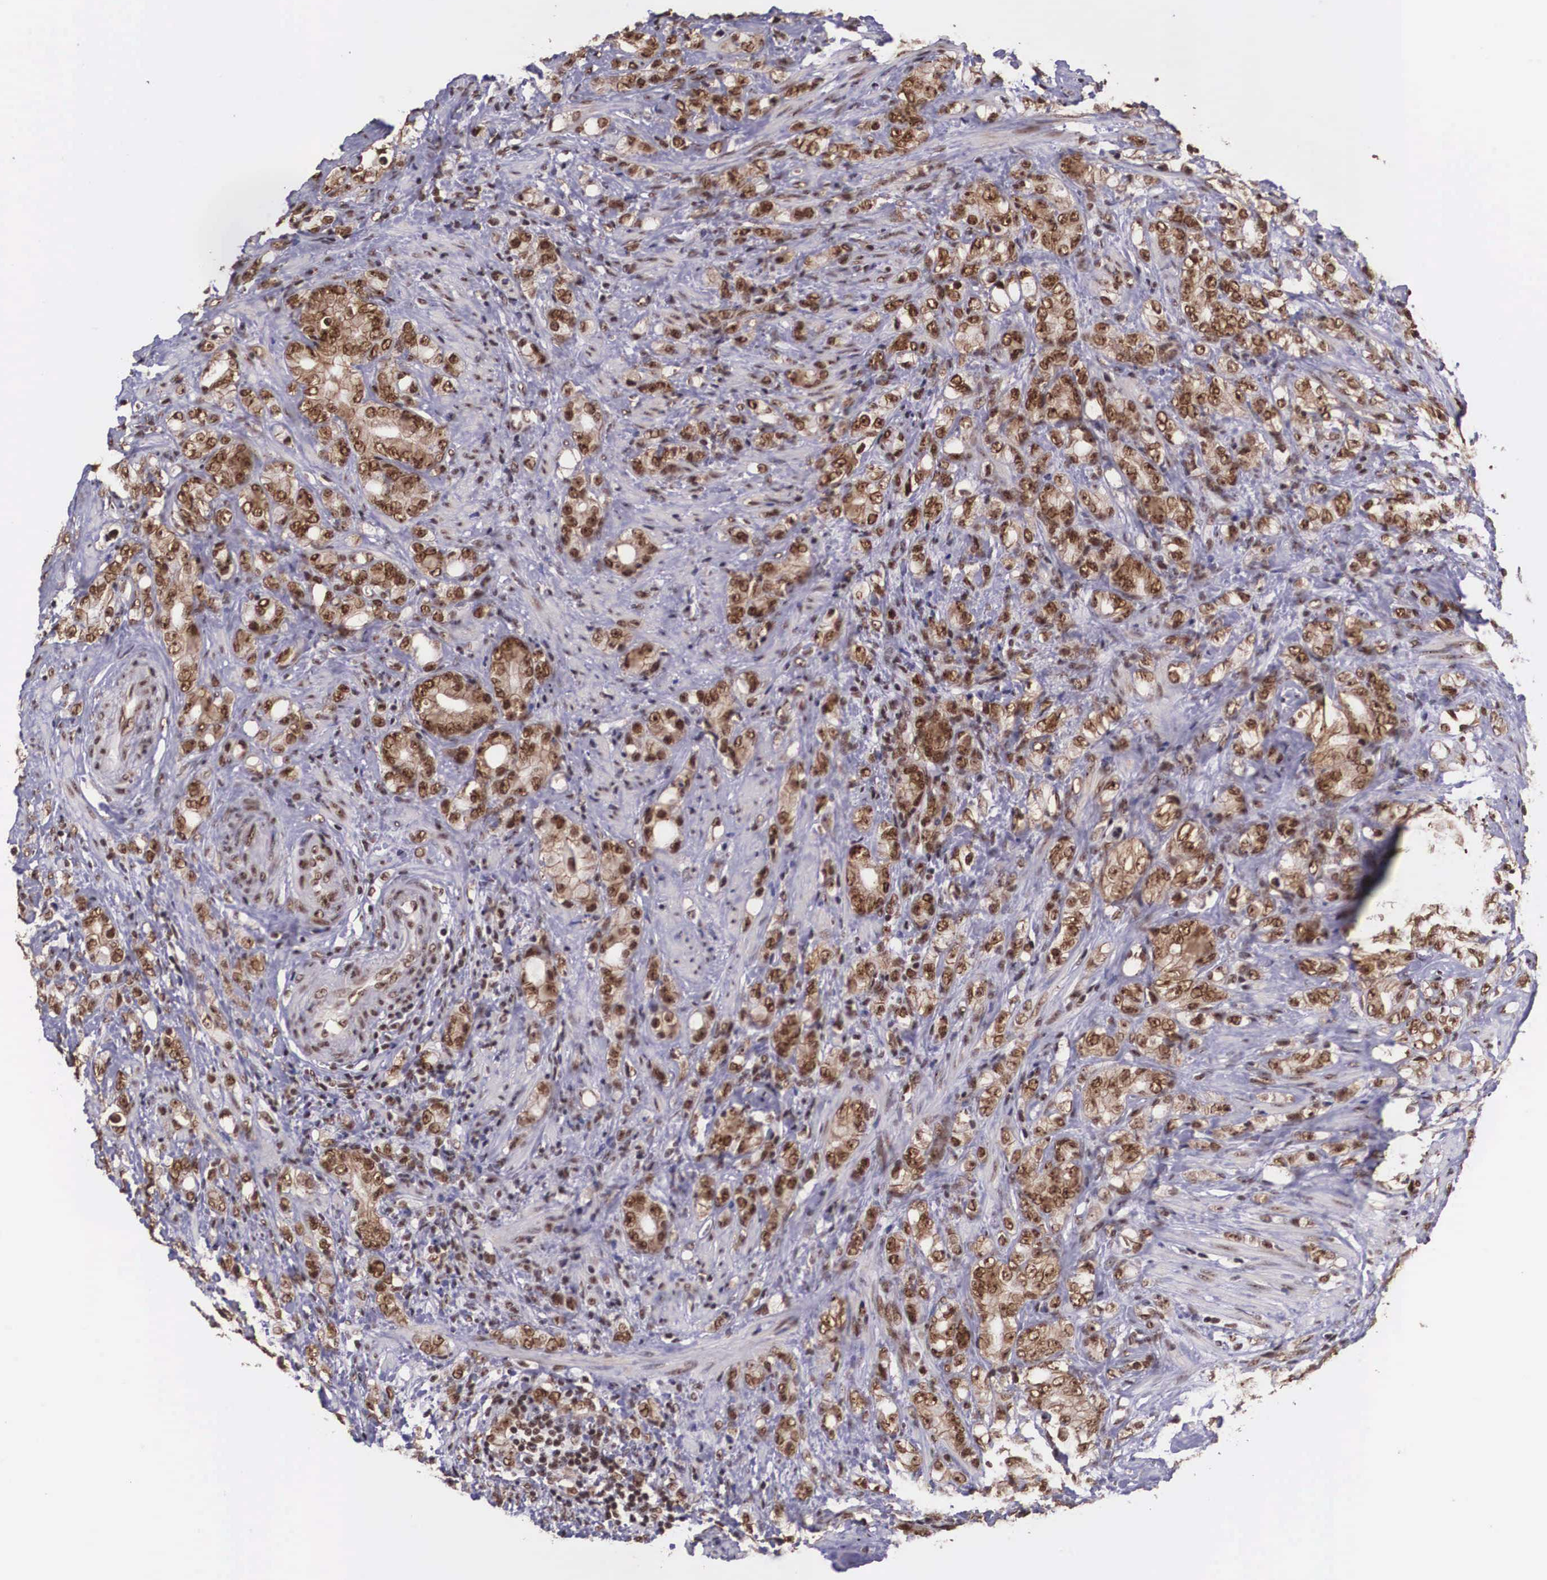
{"staining": {"intensity": "strong", "quantity": ">75%", "location": "cytoplasmic/membranous,nuclear"}, "tissue": "prostate cancer", "cell_type": "Tumor cells", "image_type": "cancer", "snomed": [{"axis": "morphology", "description": "Adenocarcinoma, Medium grade"}, {"axis": "topography", "description": "Prostate"}], "caption": "Tumor cells reveal high levels of strong cytoplasmic/membranous and nuclear positivity in about >75% of cells in prostate cancer.", "gene": "POLR2F", "patient": {"sex": "male", "age": 59}}